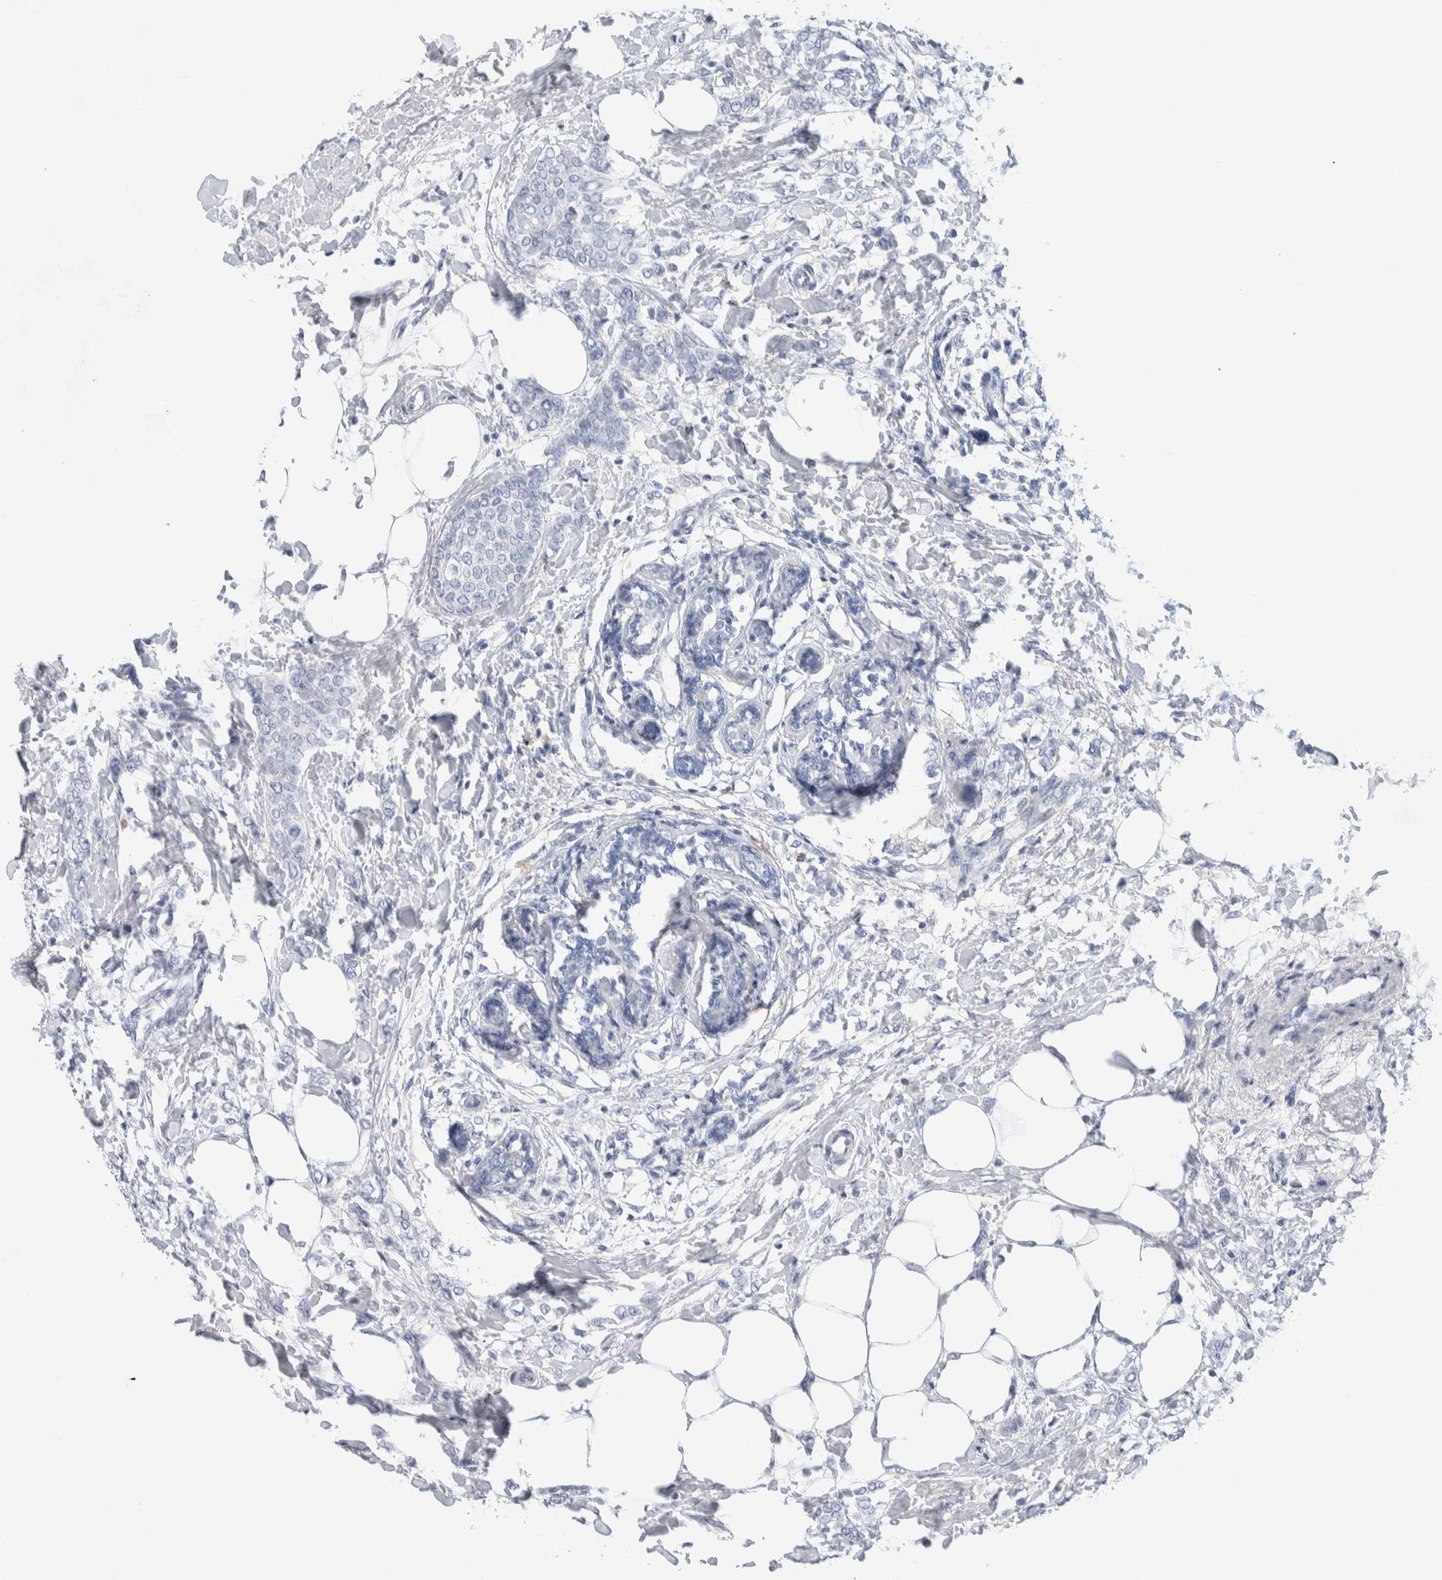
{"staining": {"intensity": "negative", "quantity": "none", "location": "none"}, "tissue": "breast cancer", "cell_type": "Tumor cells", "image_type": "cancer", "snomed": [{"axis": "morphology", "description": "Lobular carcinoma, in situ"}, {"axis": "morphology", "description": "Lobular carcinoma"}, {"axis": "topography", "description": "Breast"}], "caption": "Immunohistochemistry (IHC) image of breast cancer stained for a protein (brown), which shows no expression in tumor cells. (Brightfield microscopy of DAB immunohistochemistry at high magnification).", "gene": "NCF2", "patient": {"sex": "female", "age": 41}}